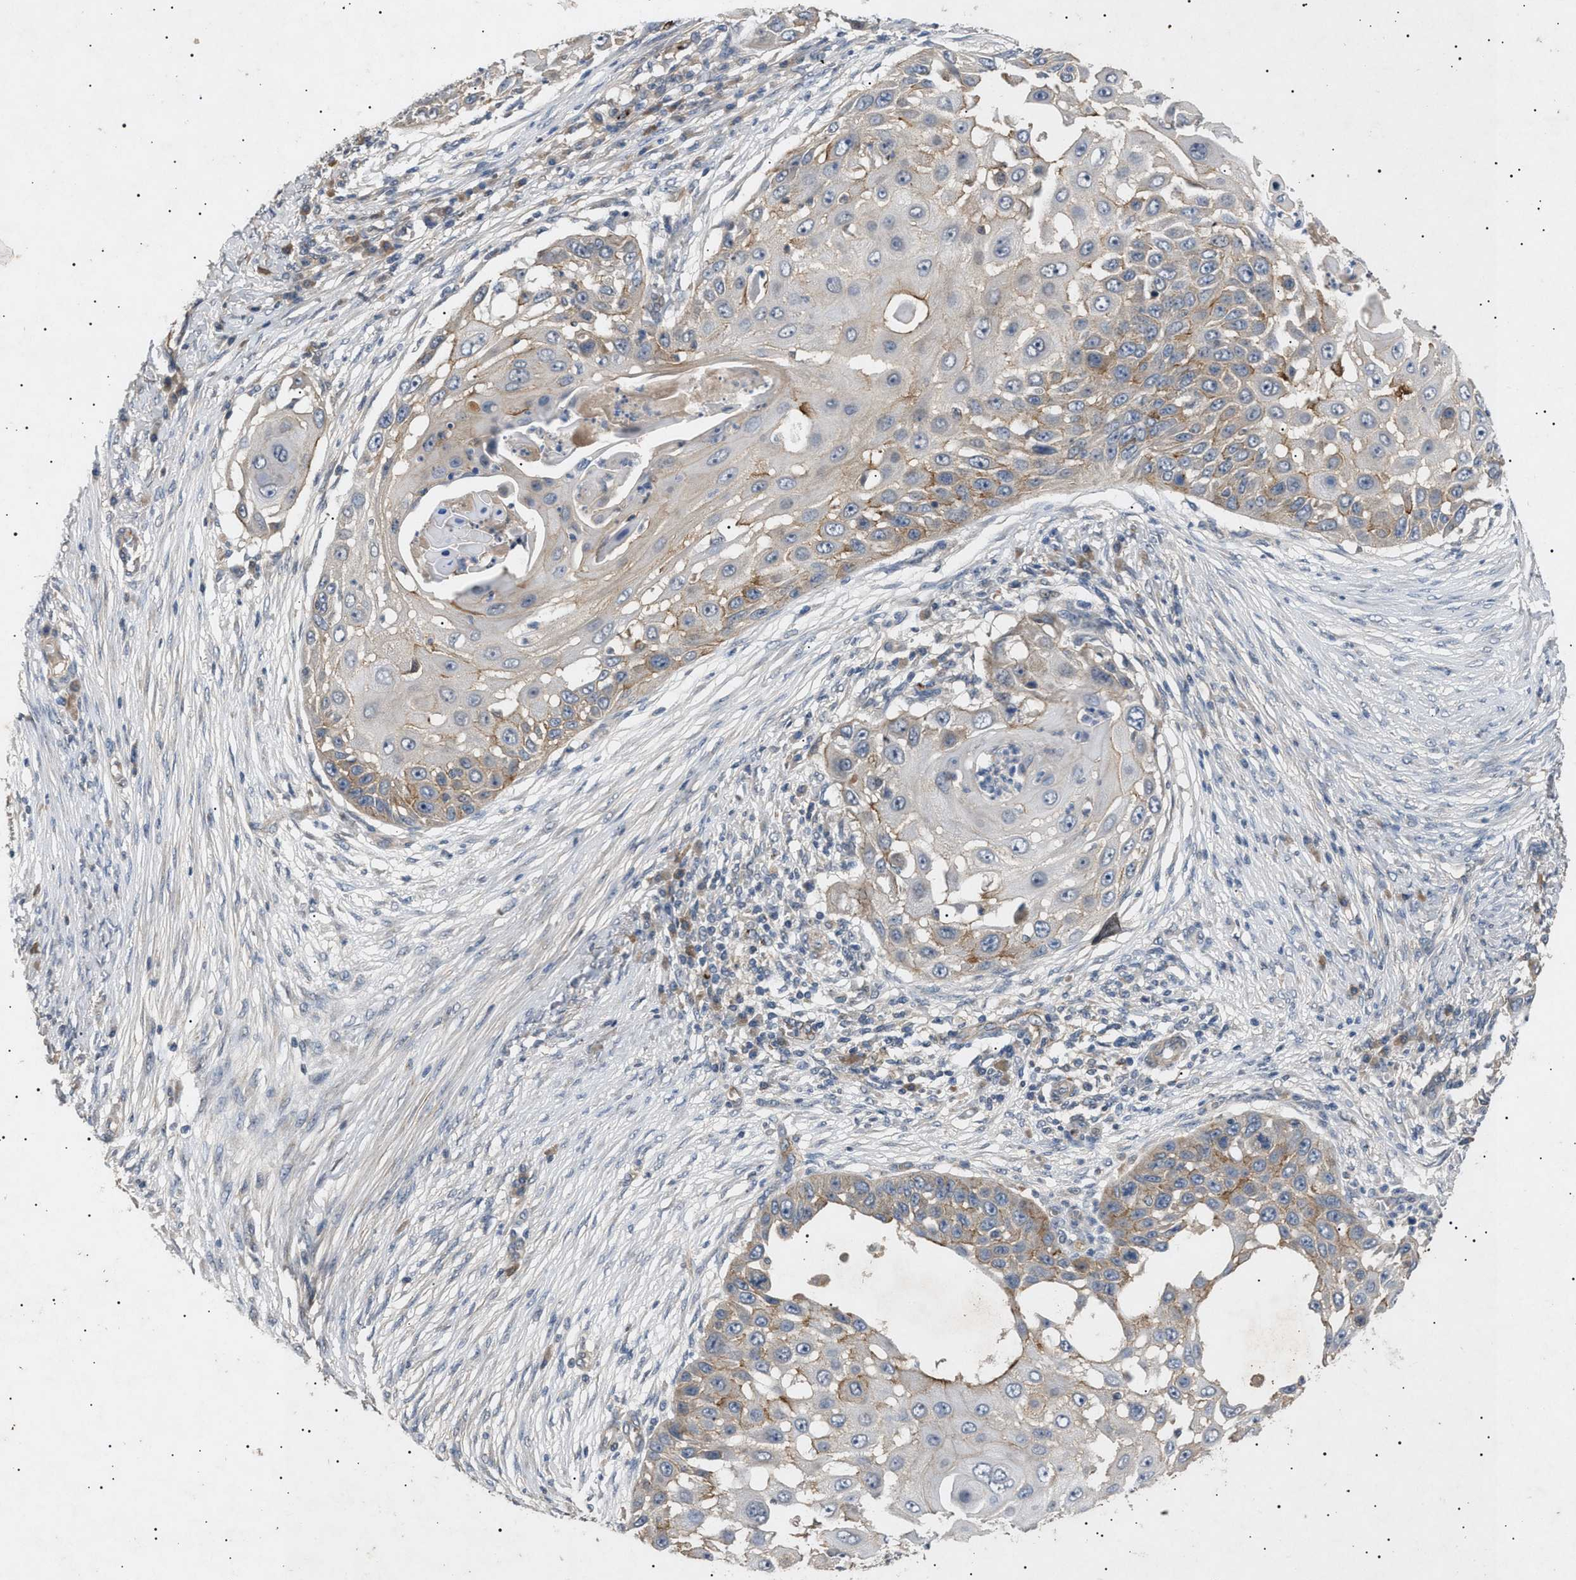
{"staining": {"intensity": "weak", "quantity": "<25%", "location": "cytoplasmic/membranous"}, "tissue": "skin cancer", "cell_type": "Tumor cells", "image_type": "cancer", "snomed": [{"axis": "morphology", "description": "Squamous cell carcinoma, NOS"}, {"axis": "topography", "description": "Skin"}], "caption": "Skin cancer (squamous cell carcinoma) stained for a protein using immunohistochemistry exhibits no positivity tumor cells.", "gene": "SIRT5", "patient": {"sex": "female", "age": 44}}